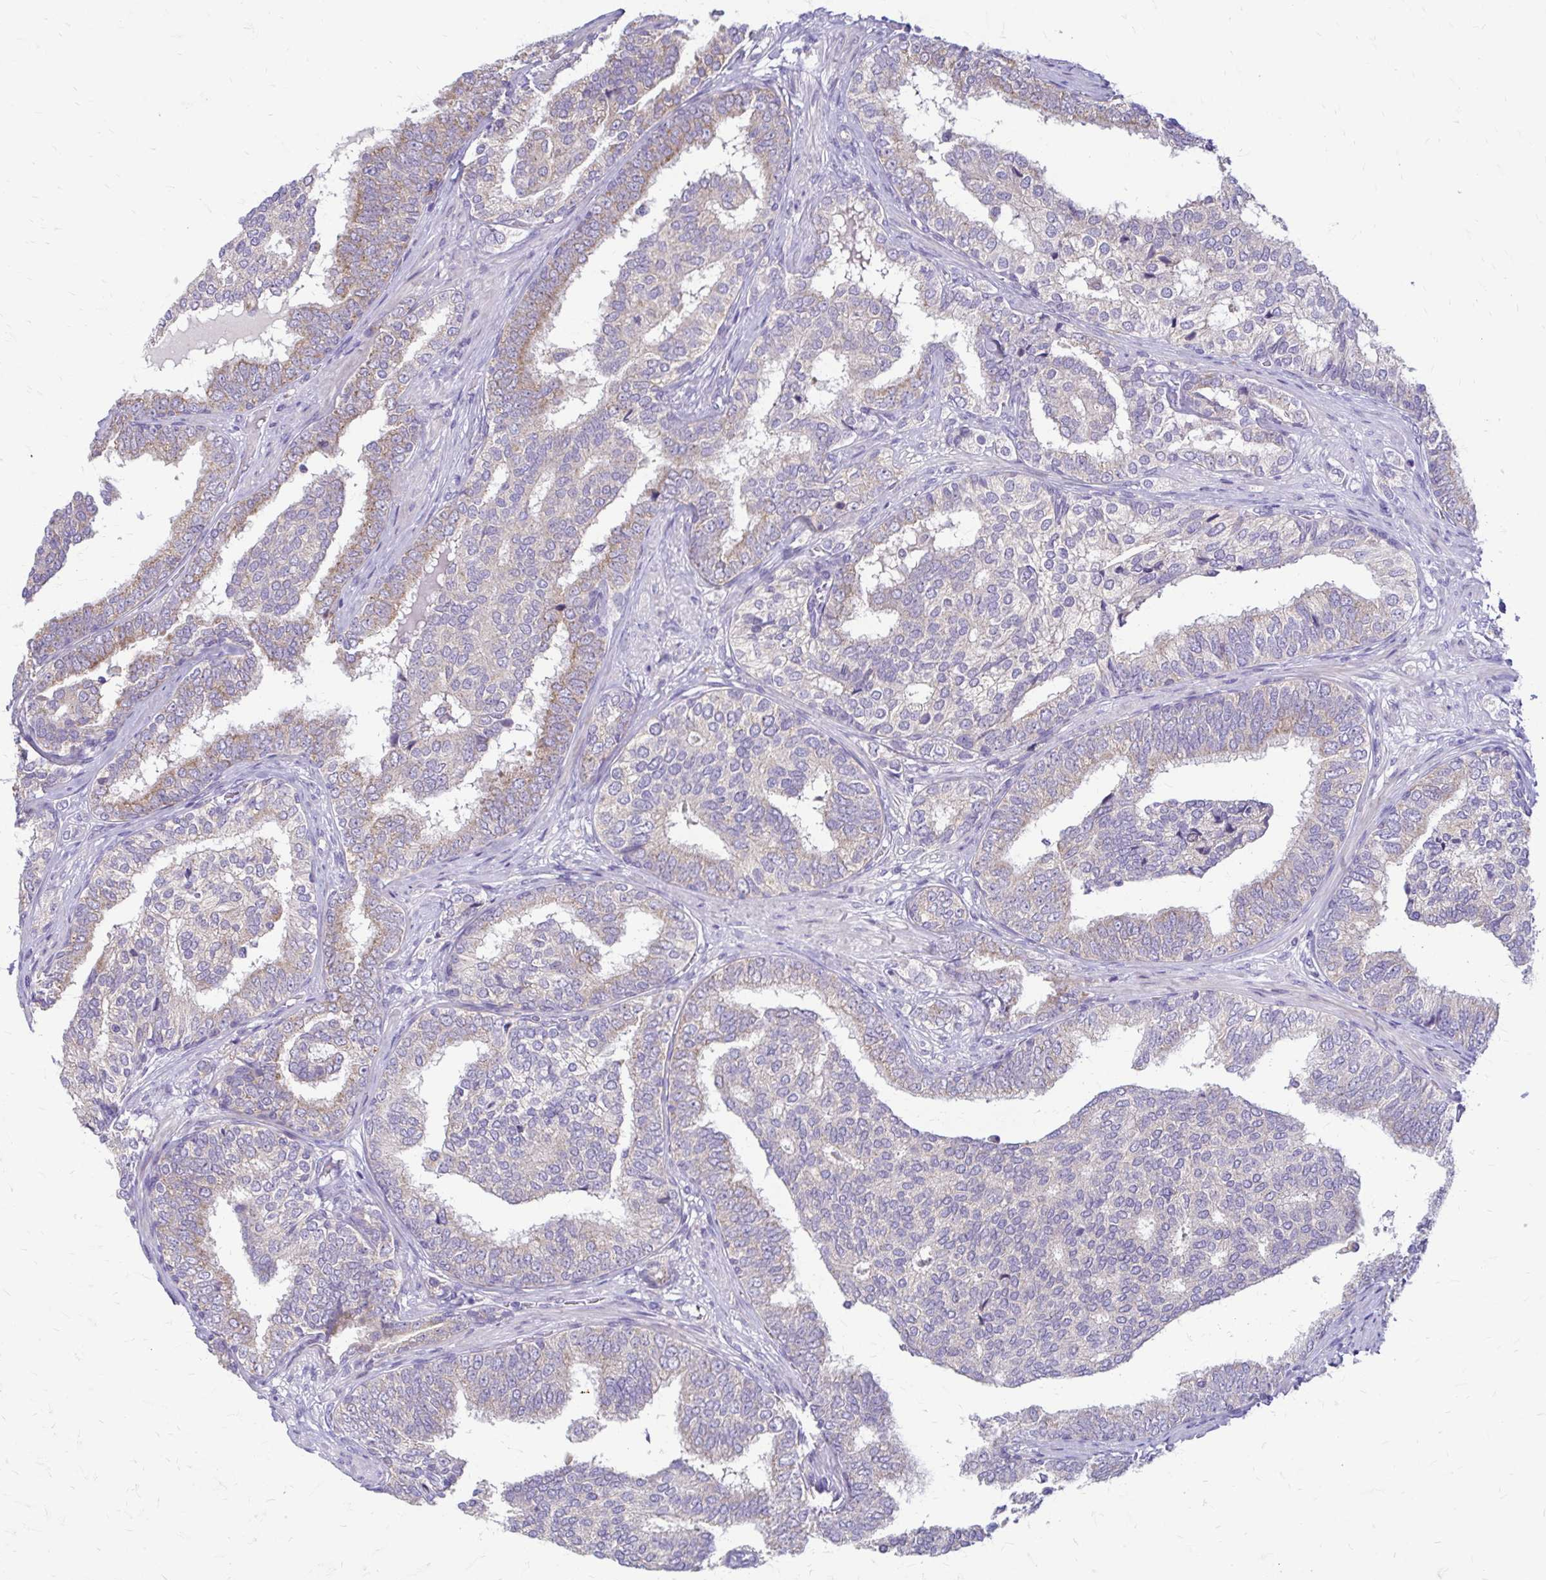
{"staining": {"intensity": "negative", "quantity": "none", "location": "none"}, "tissue": "prostate cancer", "cell_type": "Tumor cells", "image_type": "cancer", "snomed": [{"axis": "morphology", "description": "Adenocarcinoma, High grade"}, {"axis": "topography", "description": "Prostate"}], "caption": "This is a histopathology image of immunohistochemistry (IHC) staining of prostate cancer, which shows no expression in tumor cells. (DAB immunohistochemistry, high magnification).", "gene": "SAMD13", "patient": {"sex": "male", "age": 72}}